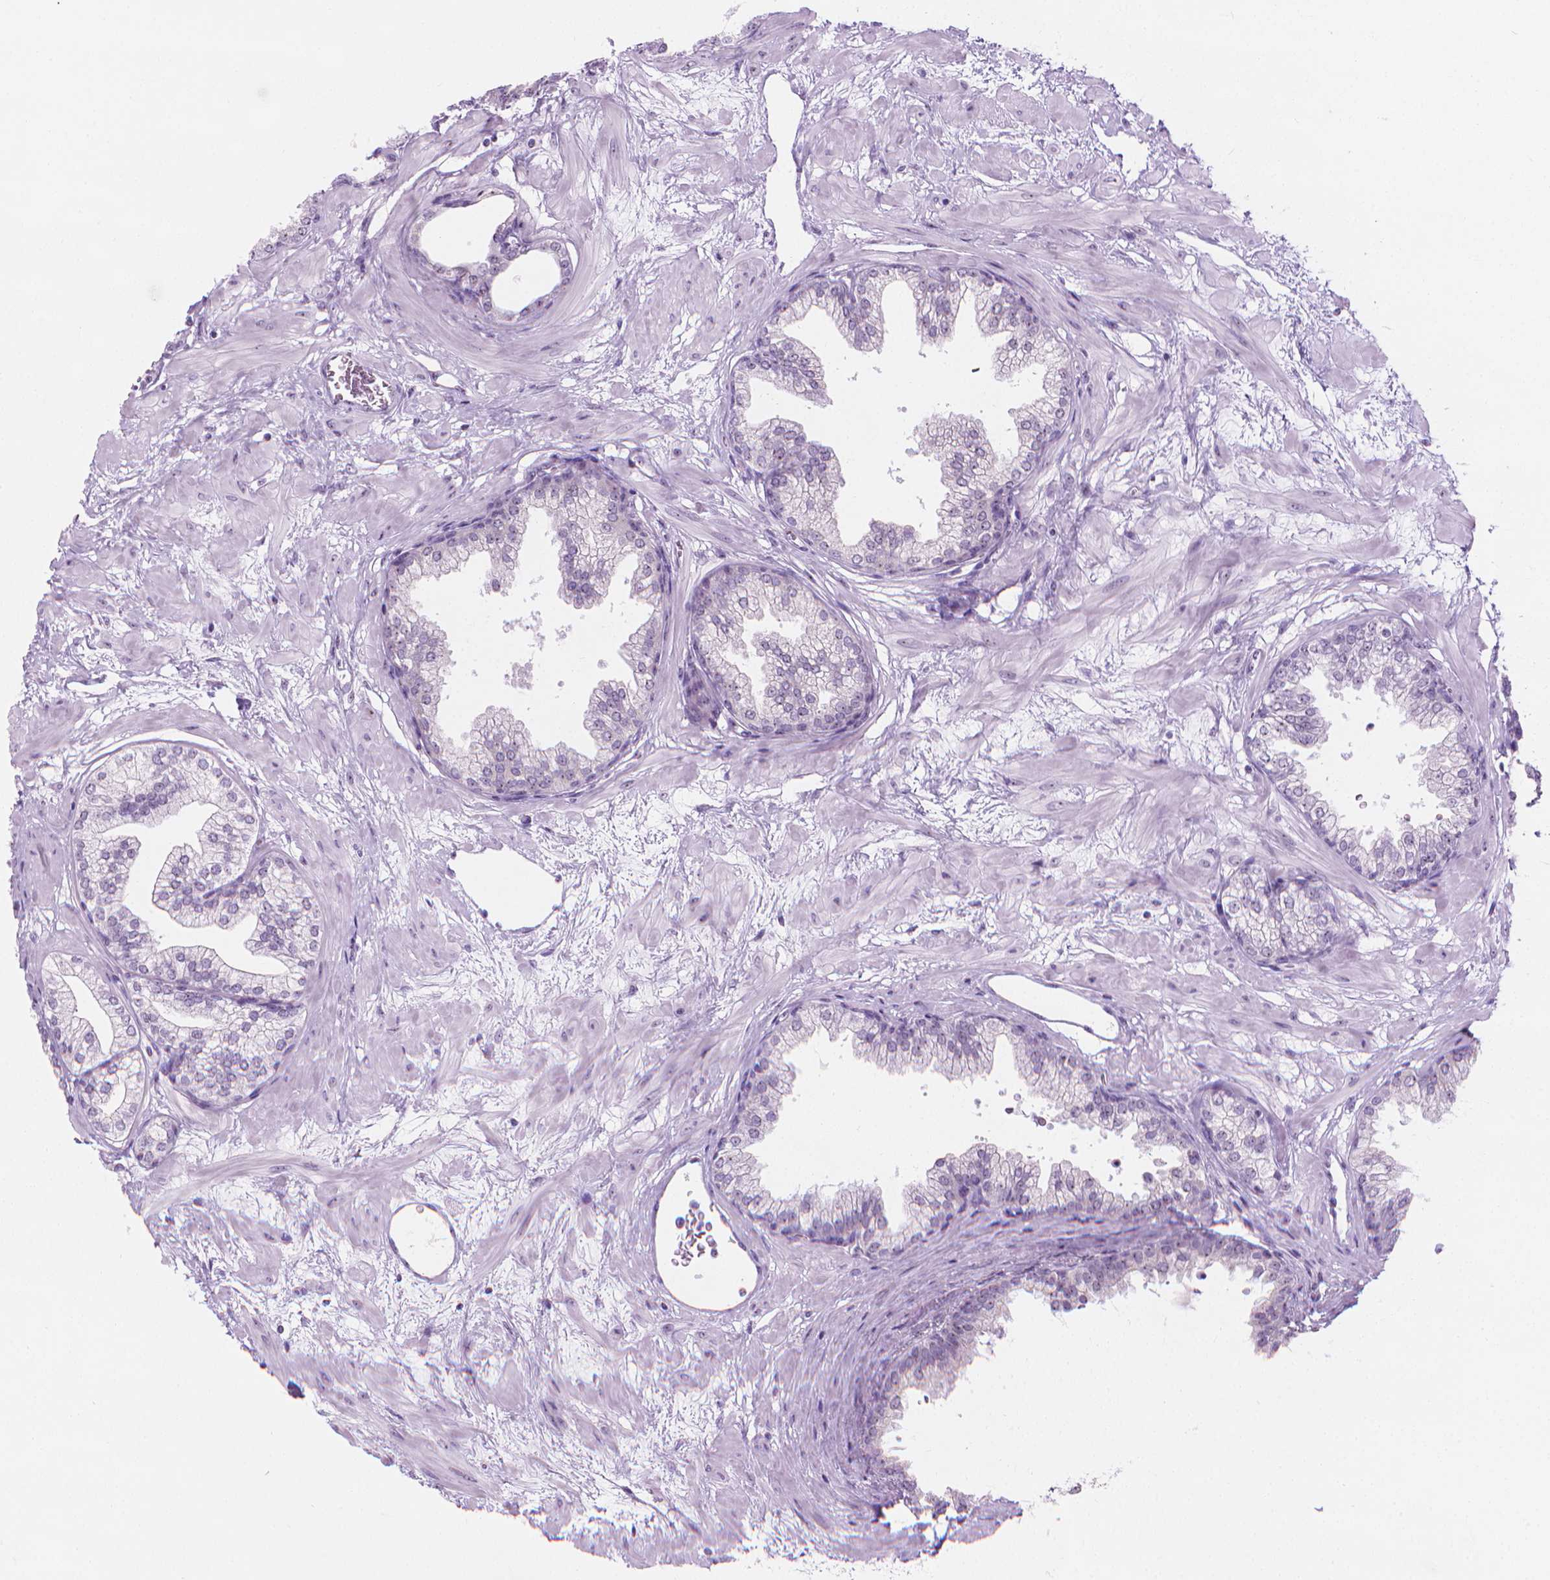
{"staining": {"intensity": "weak", "quantity": ">75%", "location": "nuclear"}, "tissue": "prostate", "cell_type": "Glandular cells", "image_type": "normal", "snomed": [{"axis": "morphology", "description": "Normal tissue, NOS"}, {"axis": "topography", "description": "Prostate"}], "caption": "A high-resolution histopathology image shows IHC staining of benign prostate, which shows weak nuclear expression in approximately >75% of glandular cells. The staining is performed using DAB brown chromogen to label protein expression. The nuclei are counter-stained blue using hematoxylin.", "gene": "NOL7", "patient": {"sex": "male", "age": 37}}